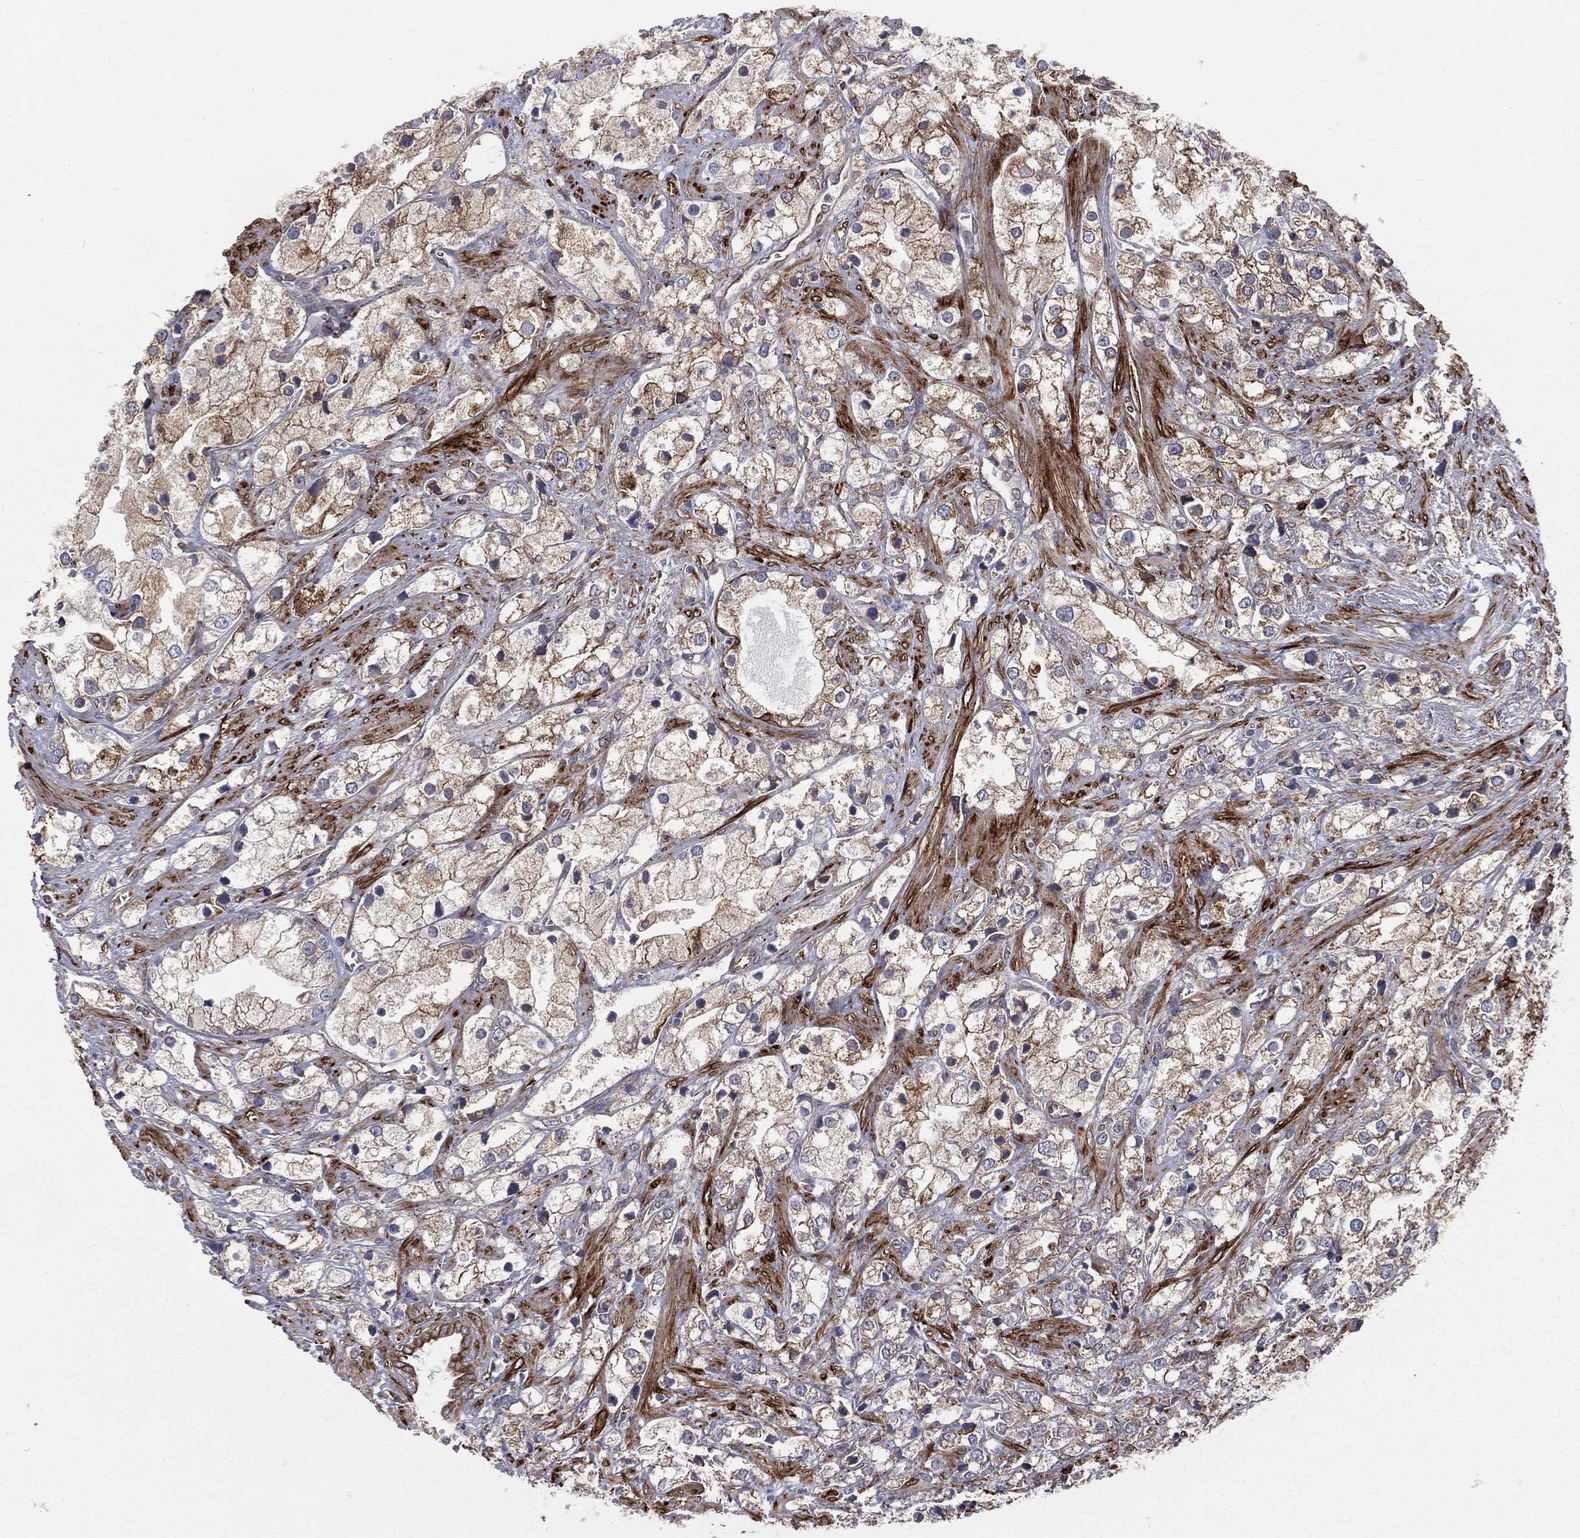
{"staining": {"intensity": "moderate", "quantity": "<25%", "location": "cytoplasmic/membranous"}, "tissue": "prostate cancer", "cell_type": "Tumor cells", "image_type": "cancer", "snomed": [{"axis": "morphology", "description": "Adenocarcinoma, NOS"}, {"axis": "topography", "description": "Prostate and seminal vesicle, NOS"}, {"axis": "topography", "description": "Prostate"}], "caption": "Prostate cancer (adenocarcinoma) stained for a protein (brown) displays moderate cytoplasmic/membranous positive positivity in about <25% of tumor cells.", "gene": "PGRMC1", "patient": {"sex": "male", "age": 79}}